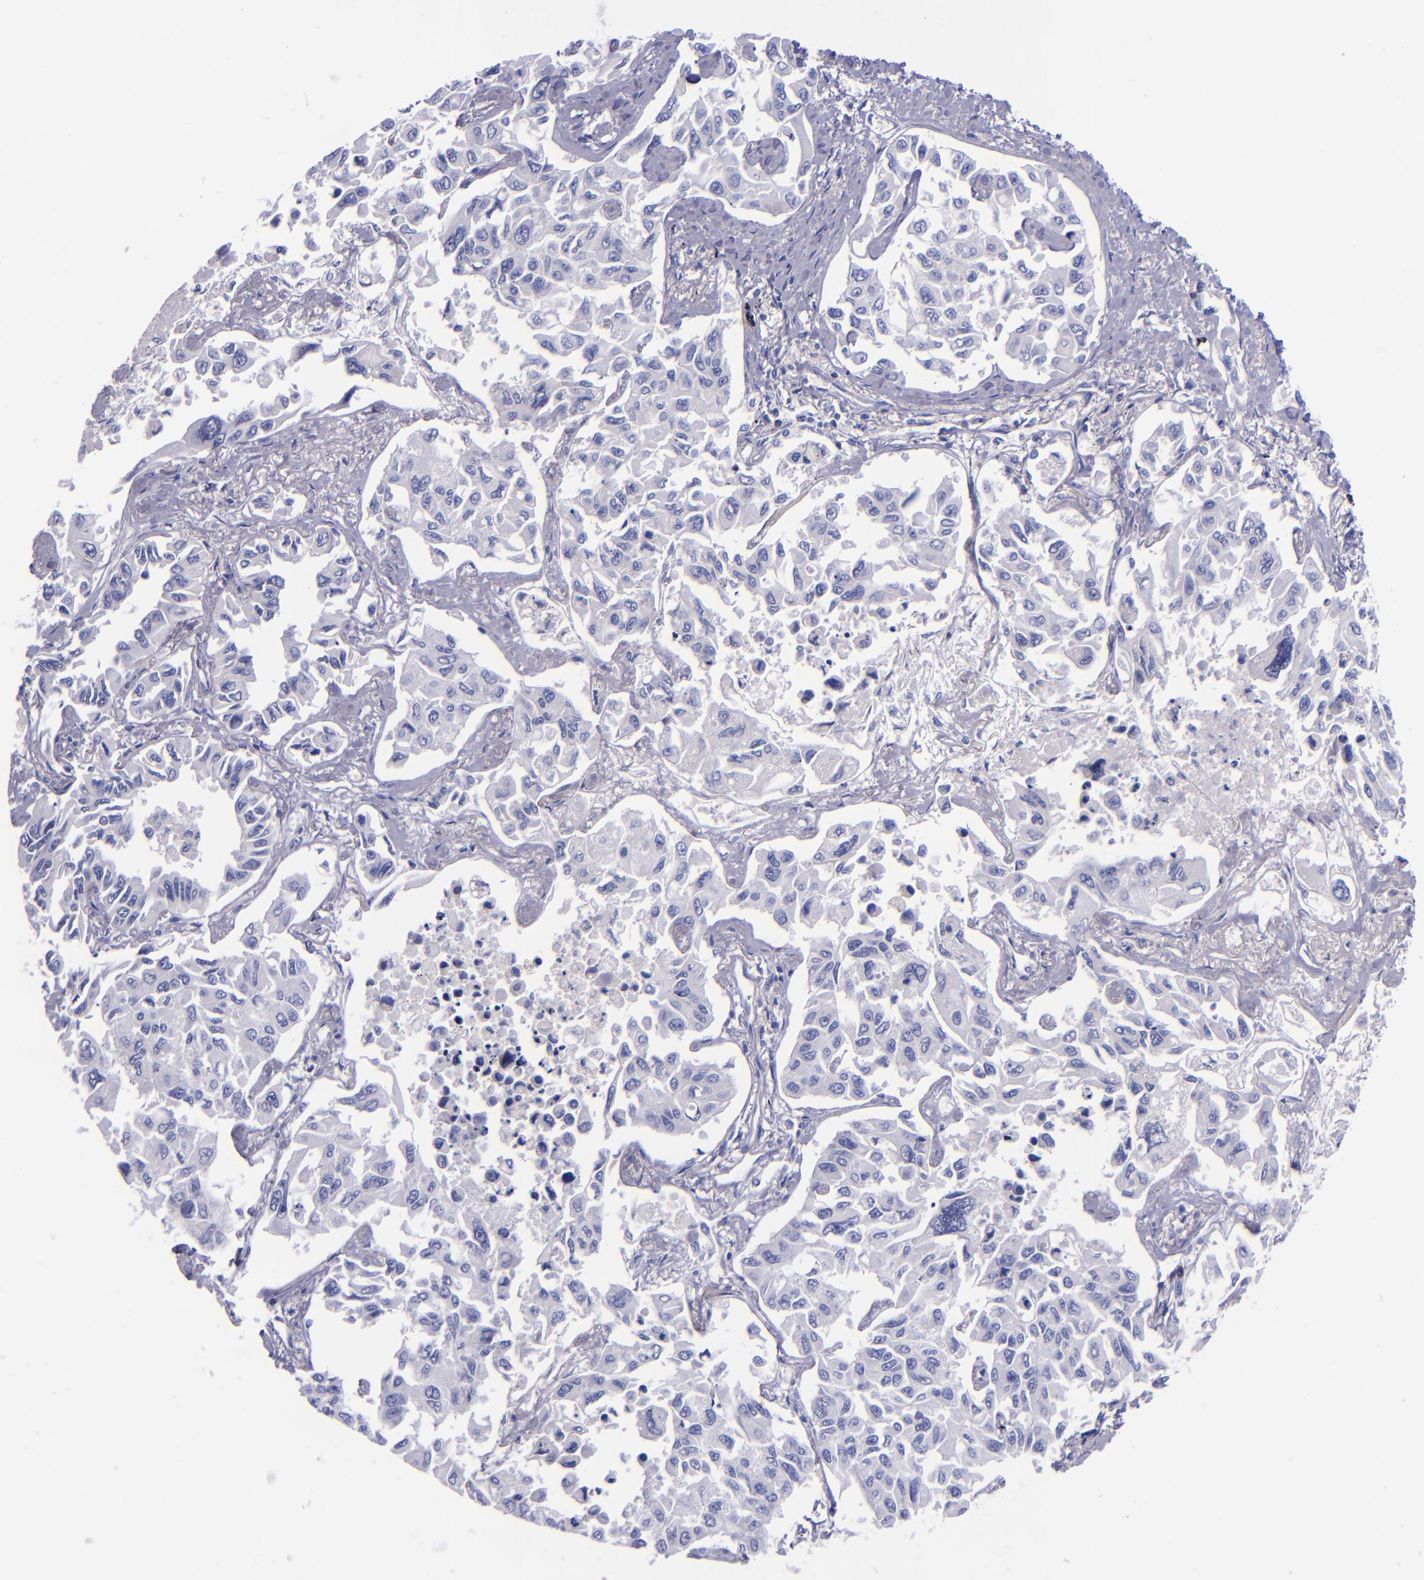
{"staining": {"intensity": "negative", "quantity": "none", "location": "none"}, "tissue": "lung cancer", "cell_type": "Tumor cells", "image_type": "cancer", "snomed": [{"axis": "morphology", "description": "Adenocarcinoma, NOS"}, {"axis": "topography", "description": "Lung"}], "caption": "Histopathology image shows no protein positivity in tumor cells of adenocarcinoma (lung) tissue.", "gene": "LAG3", "patient": {"sex": "male", "age": 64}}